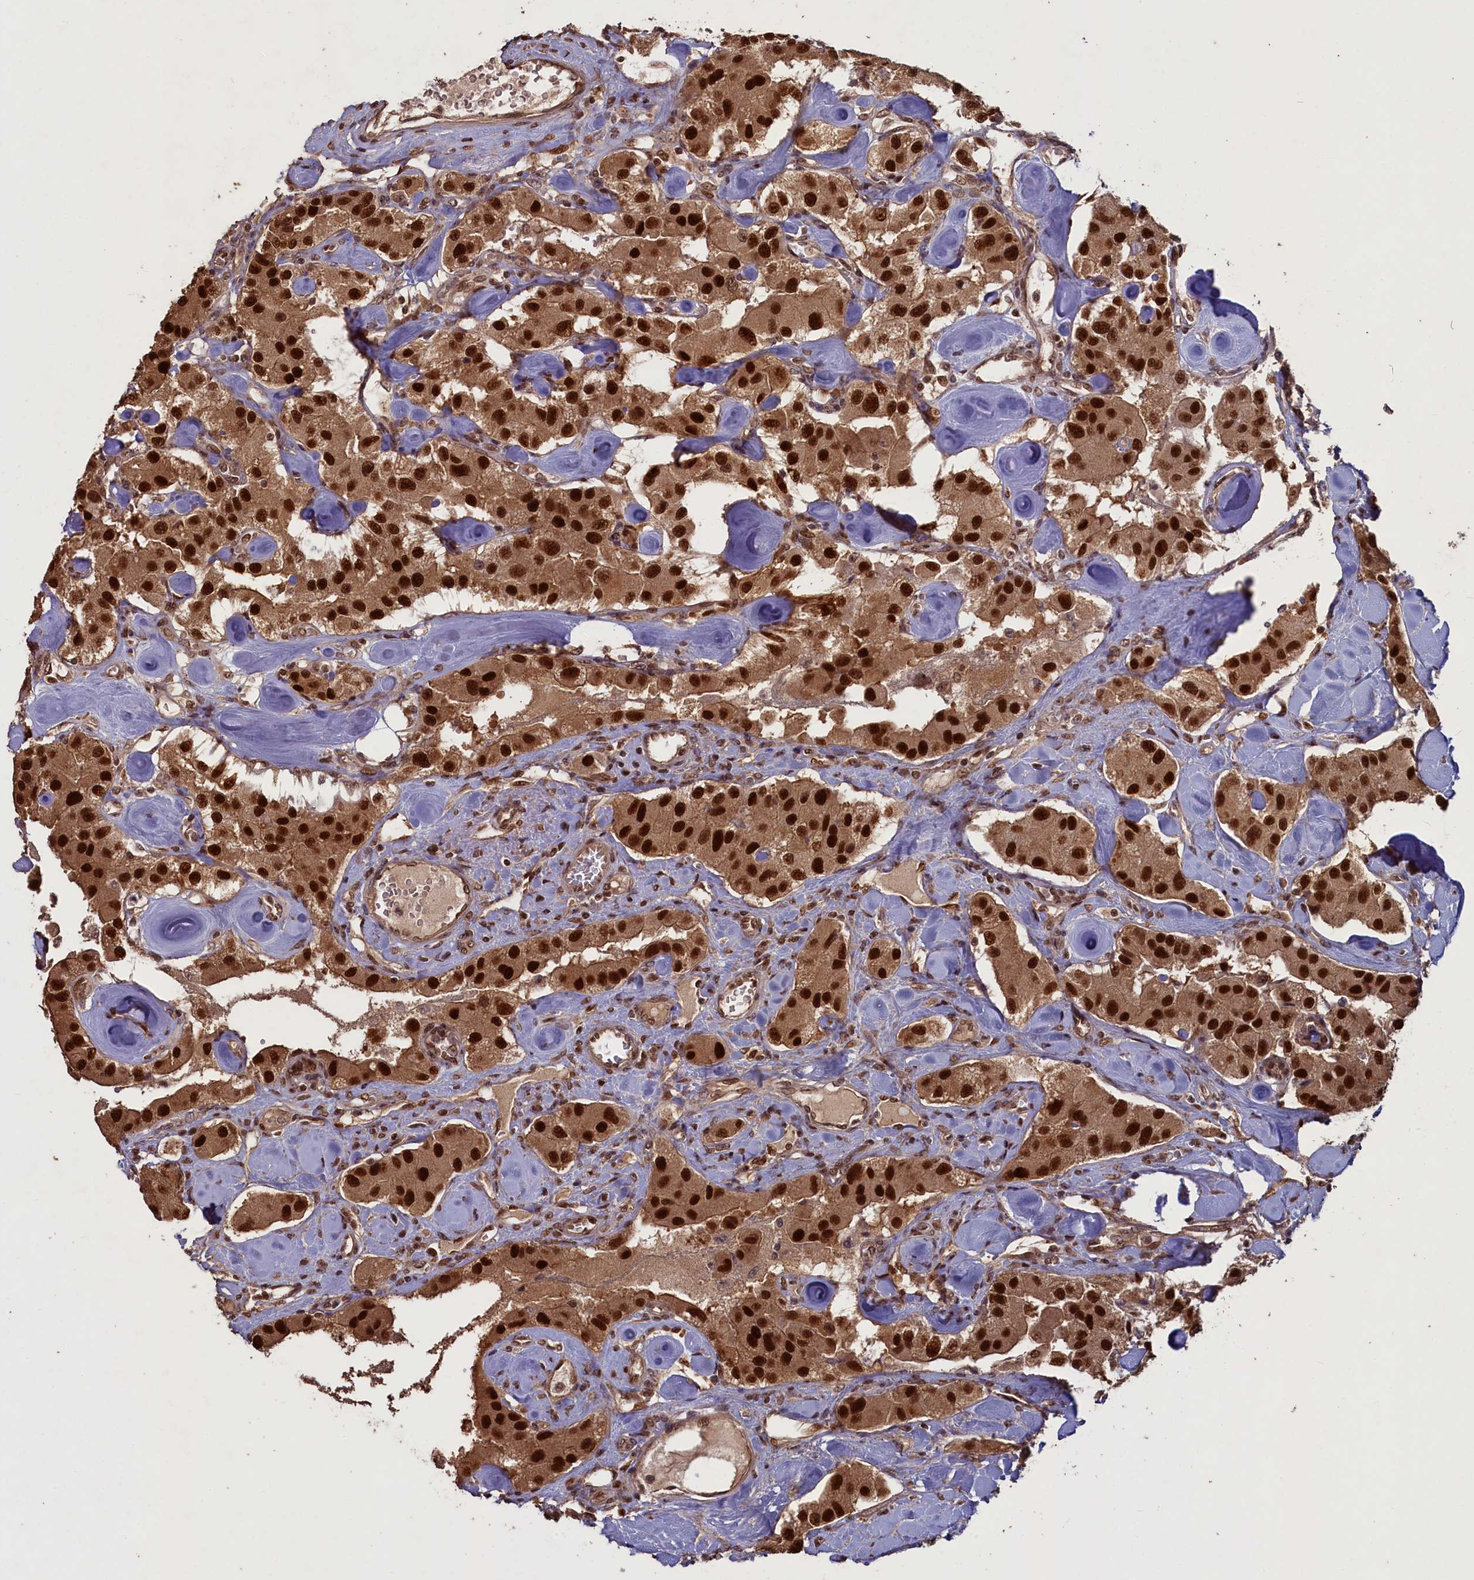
{"staining": {"intensity": "strong", "quantity": ">75%", "location": "cytoplasmic/membranous,nuclear"}, "tissue": "carcinoid", "cell_type": "Tumor cells", "image_type": "cancer", "snomed": [{"axis": "morphology", "description": "Carcinoid, malignant, NOS"}, {"axis": "topography", "description": "Pancreas"}], "caption": "The micrograph shows a brown stain indicating the presence of a protein in the cytoplasmic/membranous and nuclear of tumor cells in carcinoid.", "gene": "NAE1", "patient": {"sex": "male", "age": 41}}